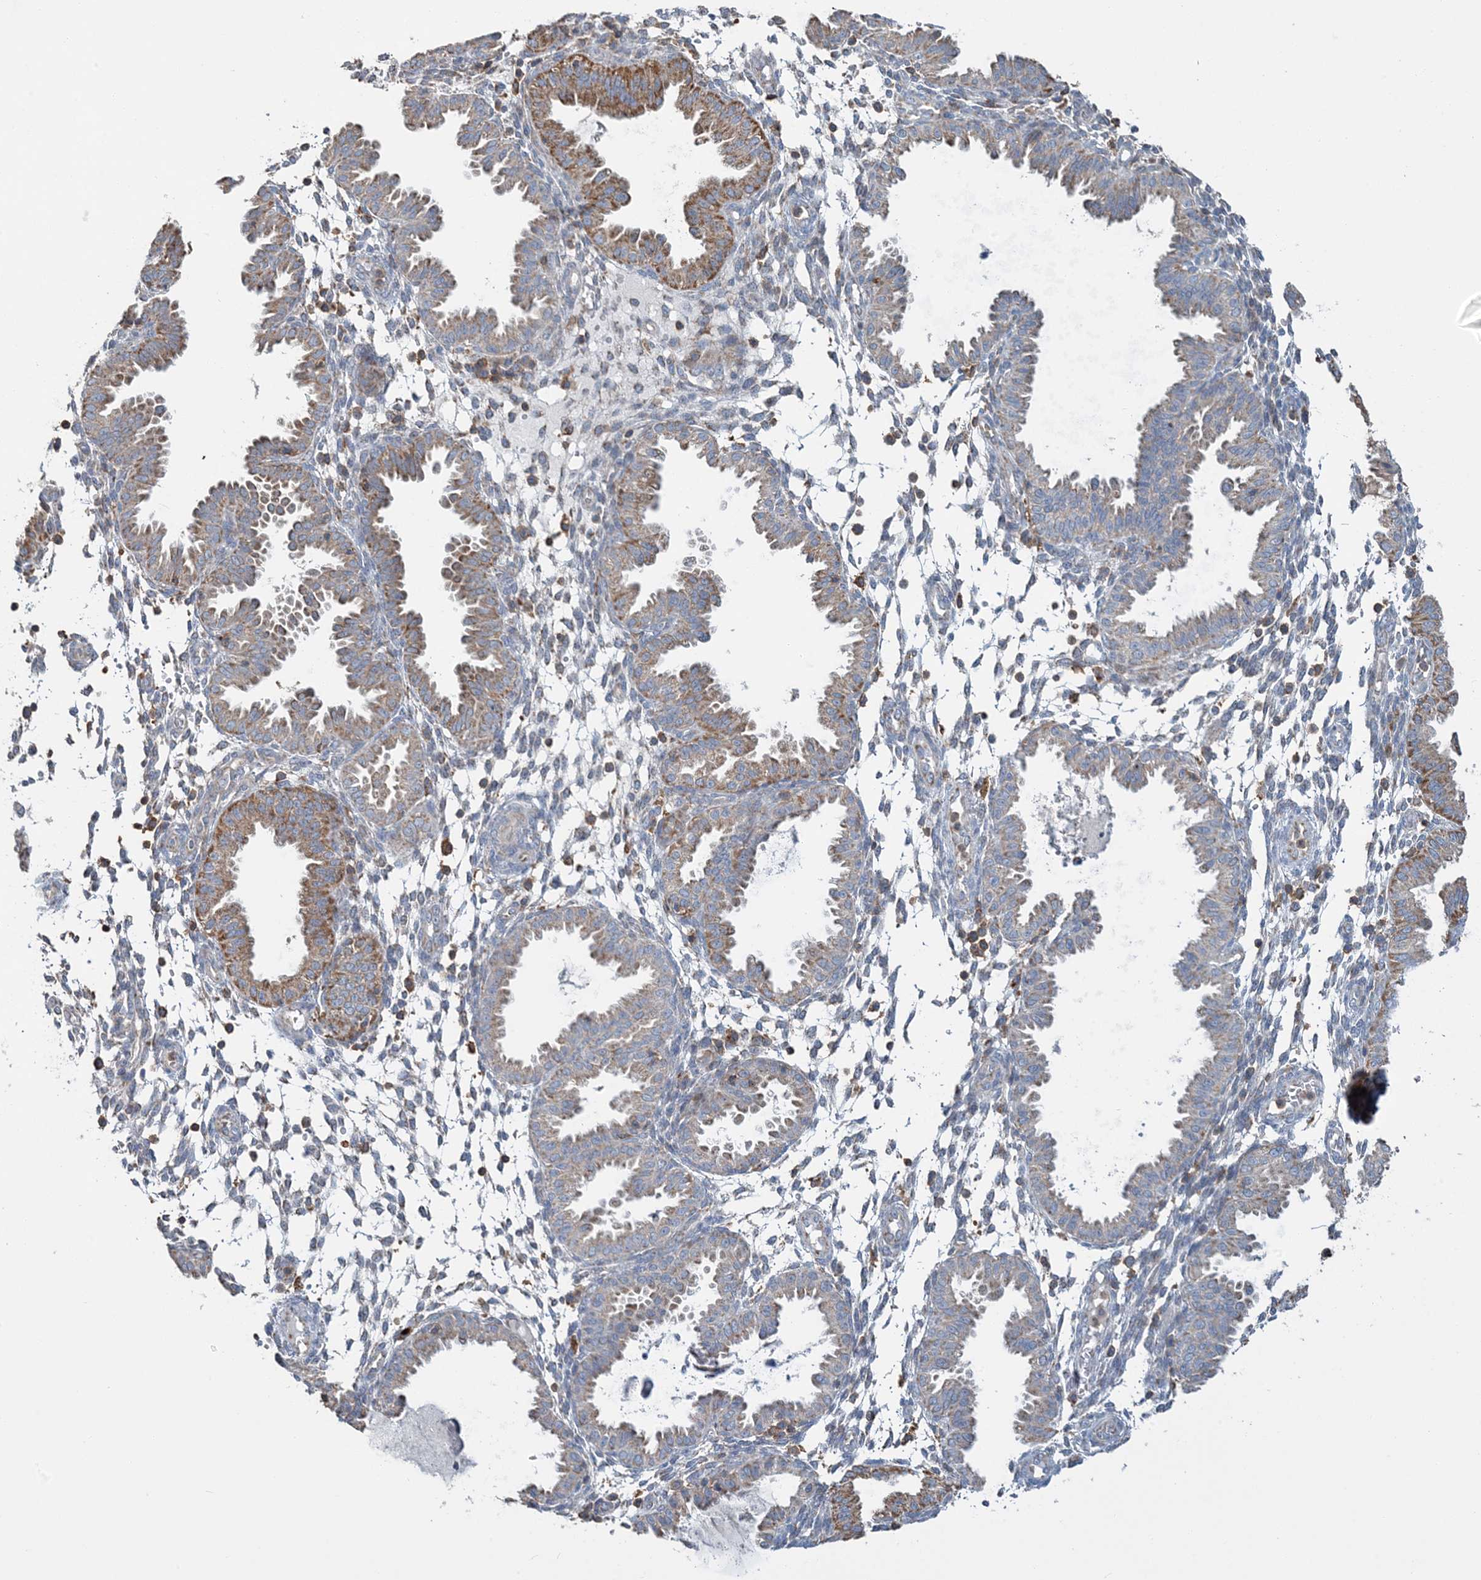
{"staining": {"intensity": "moderate", "quantity": "<25%", "location": "cytoplasmic/membranous"}, "tissue": "endometrium", "cell_type": "Cells in endometrial stroma", "image_type": "normal", "snomed": [{"axis": "morphology", "description": "Normal tissue, NOS"}, {"axis": "topography", "description": "Endometrium"}], "caption": "Immunohistochemical staining of benign endometrium reveals moderate cytoplasmic/membranous protein expression in about <25% of cells in endometrial stroma. (DAB IHC with brightfield microscopy, high magnification).", "gene": "TMLHE", "patient": {"sex": "female", "age": 33}}